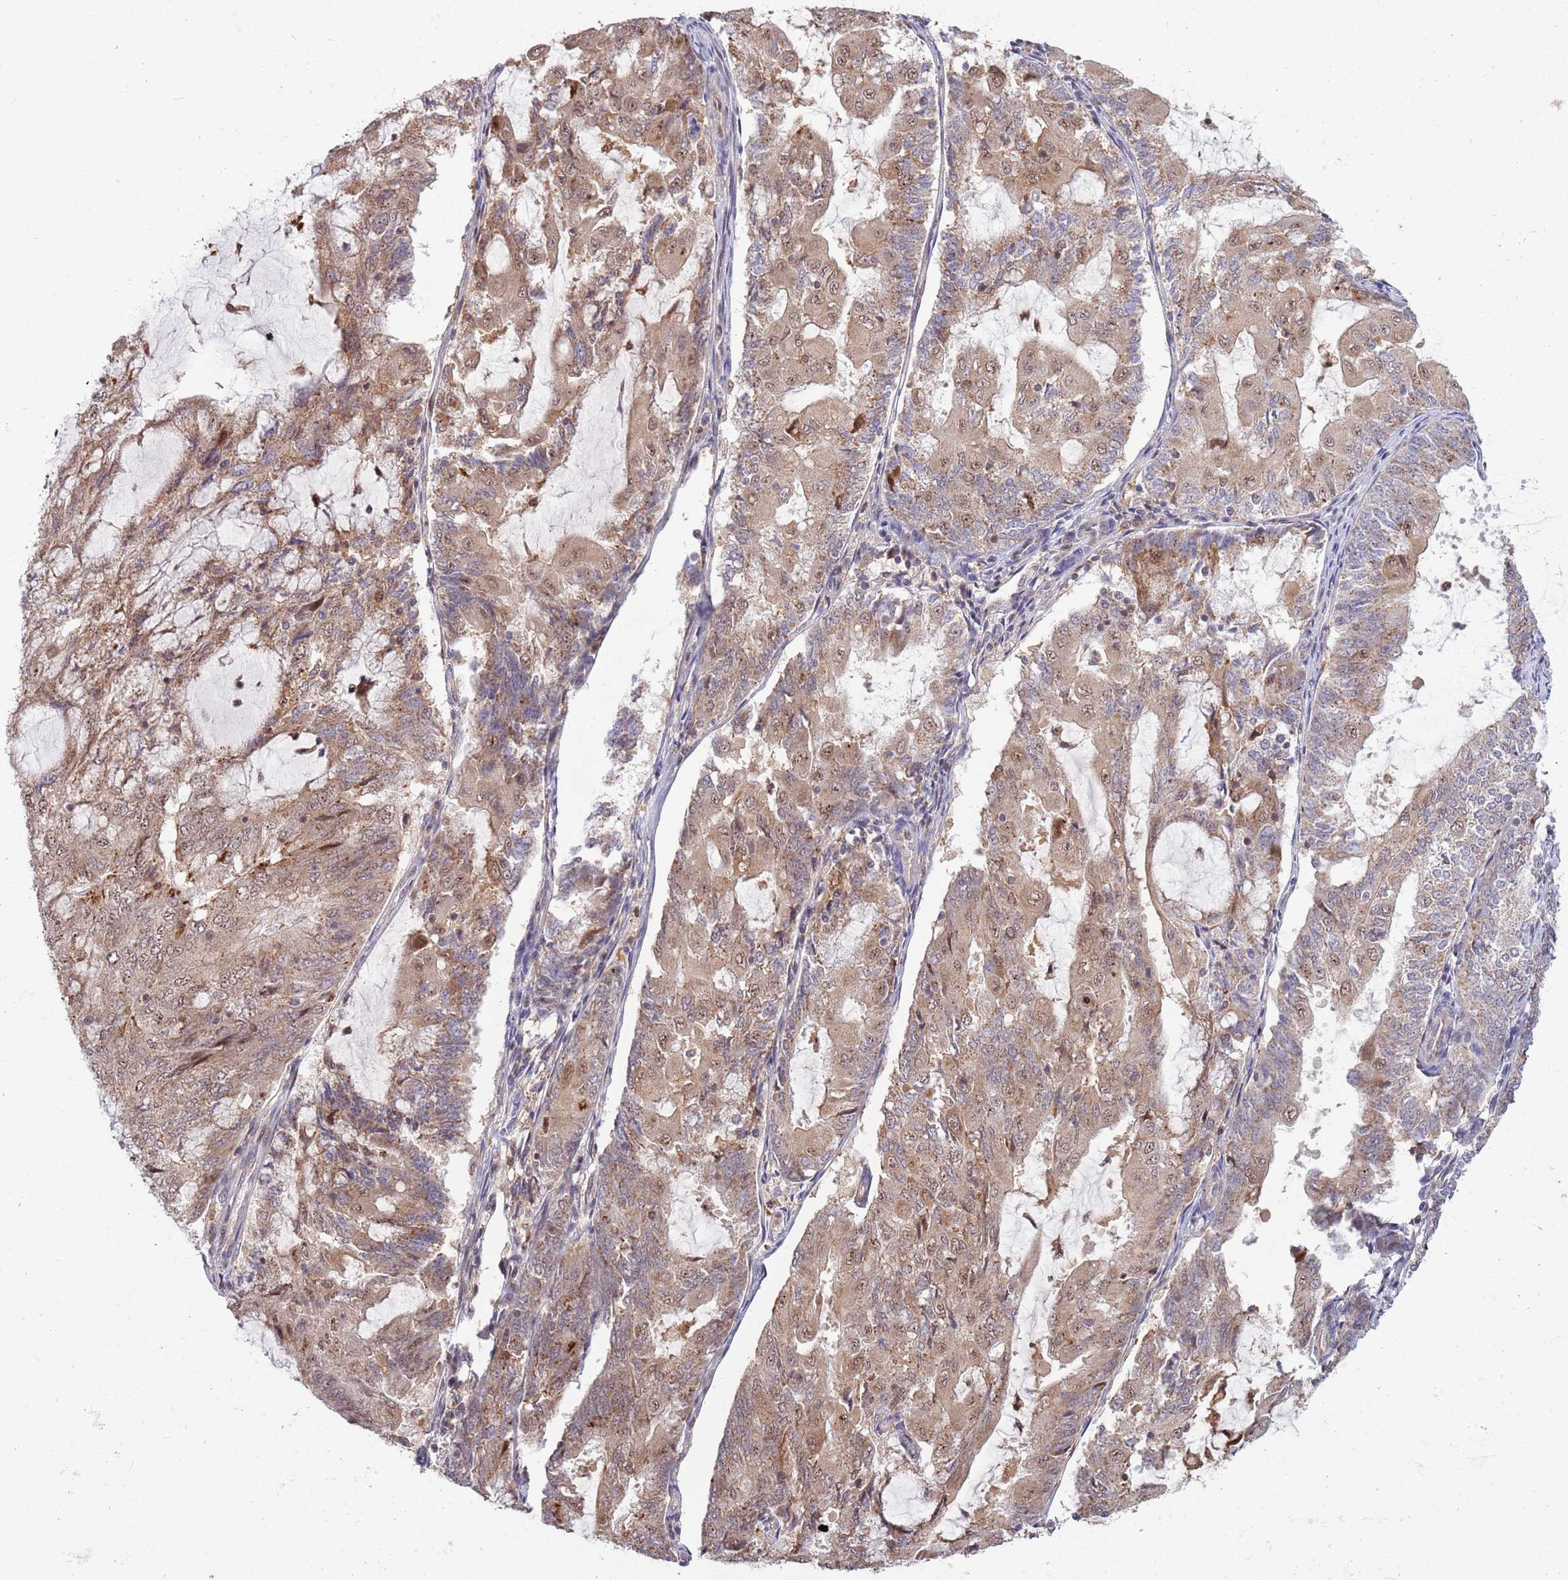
{"staining": {"intensity": "weak", "quantity": ">75%", "location": "cytoplasmic/membranous,nuclear"}, "tissue": "endometrial cancer", "cell_type": "Tumor cells", "image_type": "cancer", "snomed": [{"axis": "morphology", "description": "Adenocarcinoma, NOS"}, {"axis": "topography", "description": "Endometrium"}], "caption": "Adenocarcinoma (endometrial) stained for a protein exhibits weak cytoplasmic/membranous and nuclear positivity in tumor cells.", "gene": "CCNJL", "patient": {"sex": "female", "age": 81}}